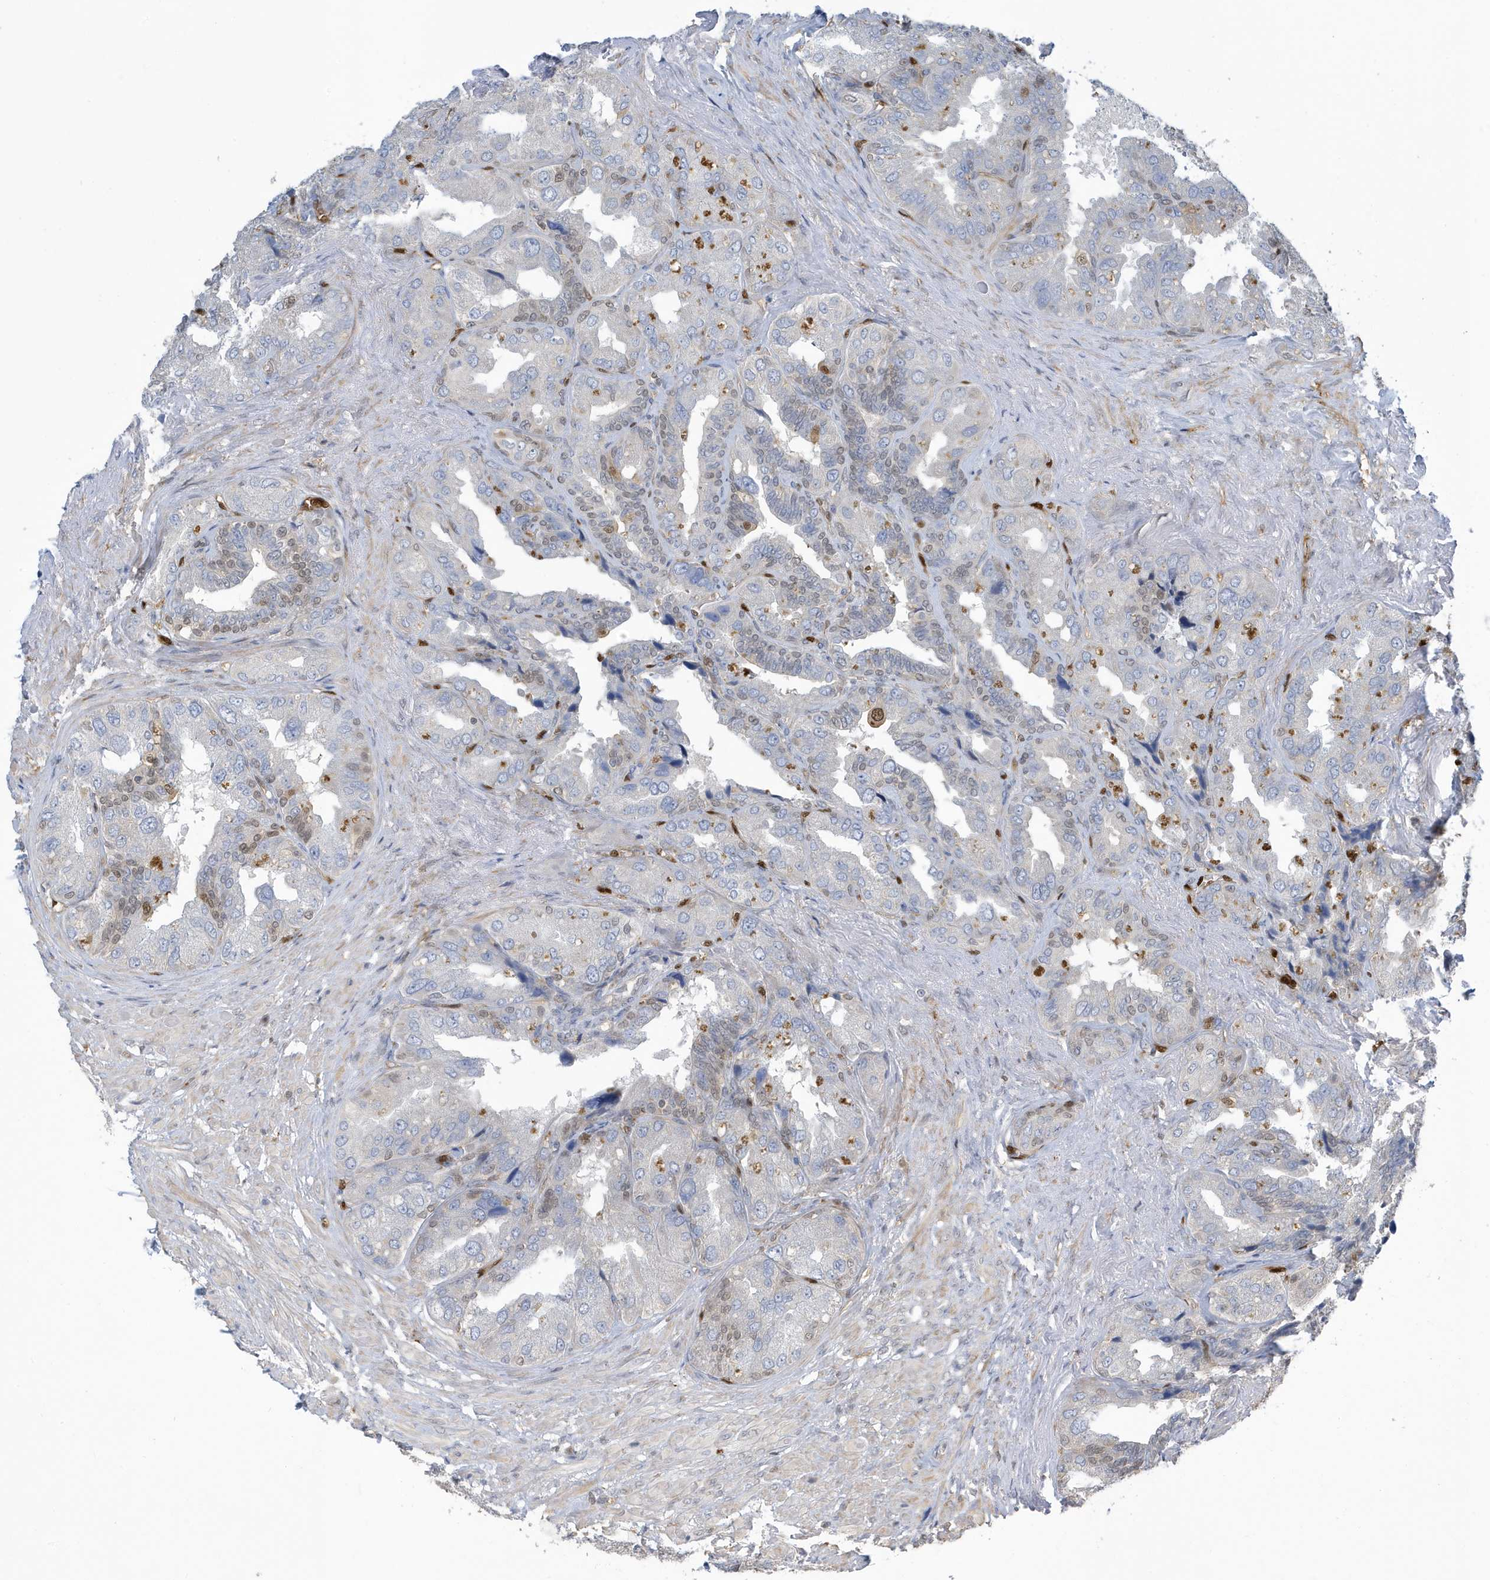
{"staining": {"intensity": "moderate", "quantity": "<25%", "location": "nuclear"}, "tissue": "seminal vesicle", "cell_type": "Glandular cells", "image_type": "normal", "snomed": [{"axis": "morphology", "description": "Normal tissue, NOS"}, {"axis": "topography", "description": "Seminal veicle"}, {"axis": "topography", "description": "Peripheral nerve tissue"}], "caption": "An immunohistochemistry image of benign tissue is shown. Protein staining in brown labels moderate nuclear positivity in seminal vesicle within glandular cells.", "gene": "NCOA7", "patient": {"sex": "male", "age": 63}}